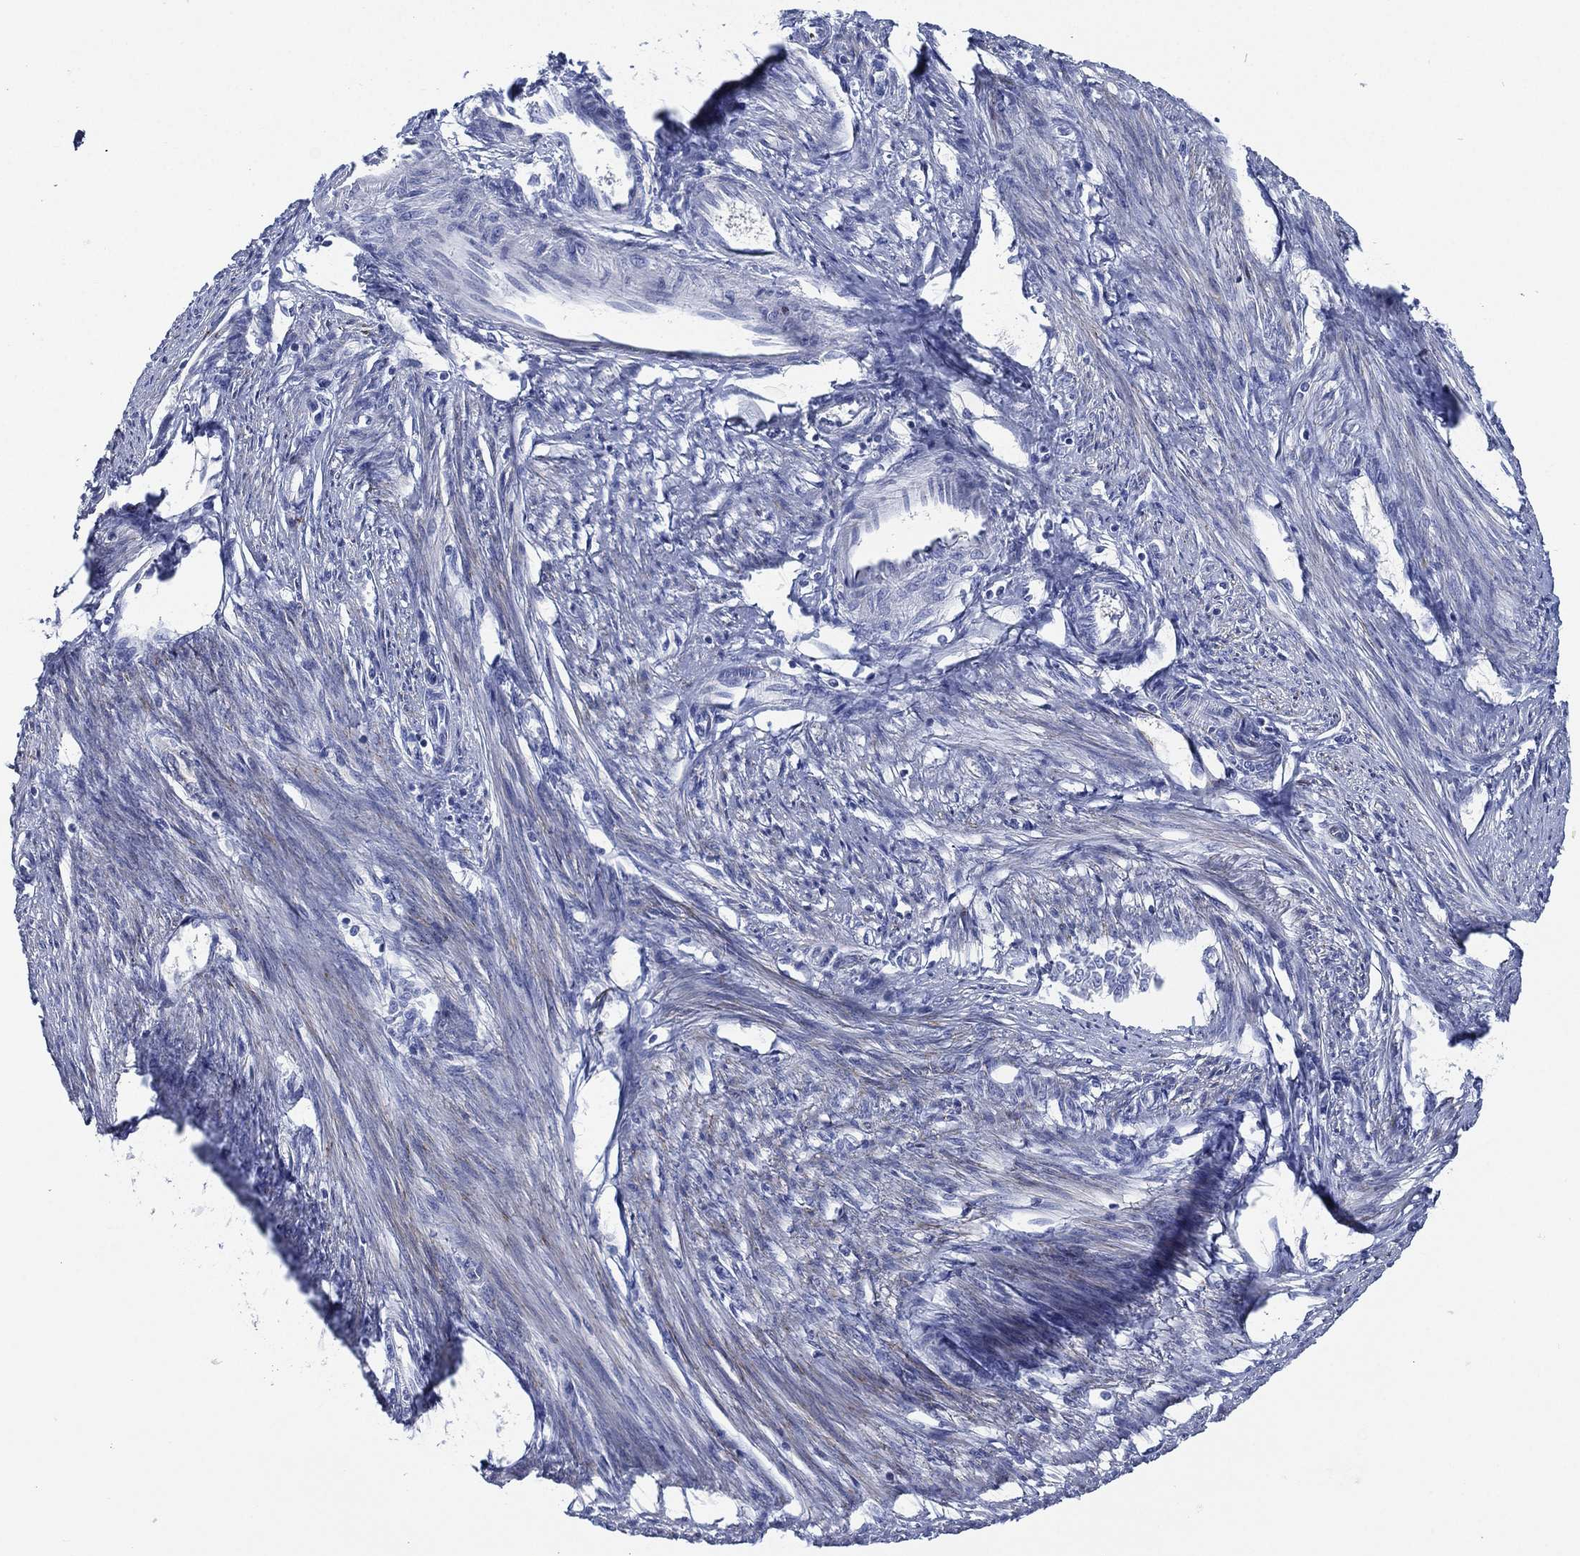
{"staining": {"intensity": "negative", "quantity": "none", "location": "none"}, "tissue": "endometrial cancer", "cell_type": "Tumor cells", "image_type": "cancer", "snomed": [{"axis": "morphology", "description": "Adenocarcinoma, NOS"}, {"axis": "topography", "description": "Endometrium"}], "caption": "This is an immunohistochemistry micrograph of endometrial cancer. There is no positivity in tumor cells.", "gene": "C5orf46", "patient": {"sex": "female", "age": 58}}